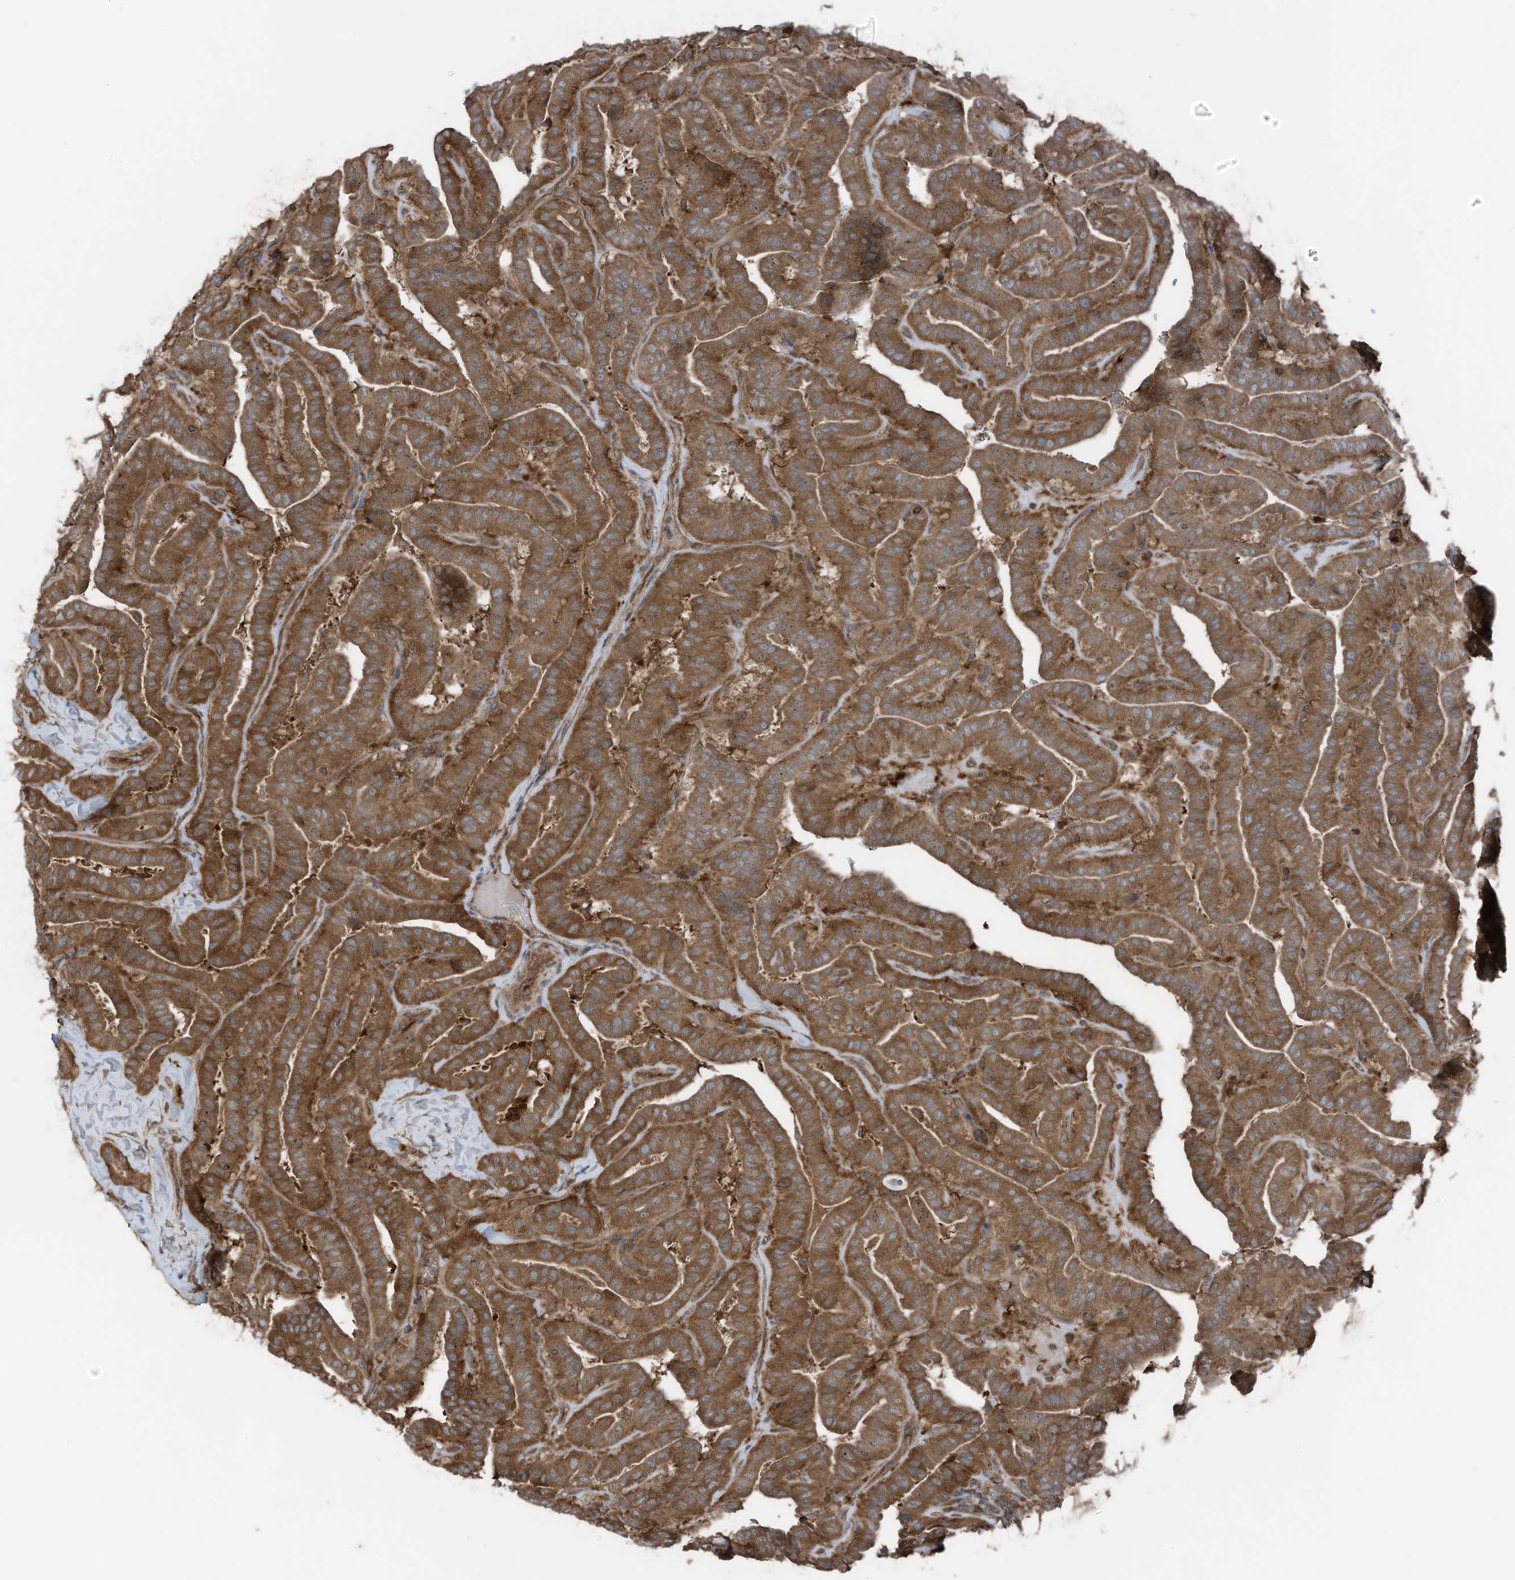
{"staining": {"intensity": "moderate", "quantity": ">75%", "location": "cytoplasmic/membranous"}, "tissue": "thyroid cancer", "cell_type": "Tumor cells", "image_type": "cancer", "snomed": [{"axis": "morphology", "description": "Papillary adenocarcinoma, NOS"}, {"axis": "topography", "description": "Thyroid gland"}], "caption": "Immunohistochemical staining of thyroid papillary adenocarcinoma shows medium levels of moderate cytoplasmic/membranous protein expression in approximately >75% of tumor cells. (IHC, brightfield microscopy, high magnification).", "gene": "TXNDC9", "patient": {"sex": "male", "age": 77}}